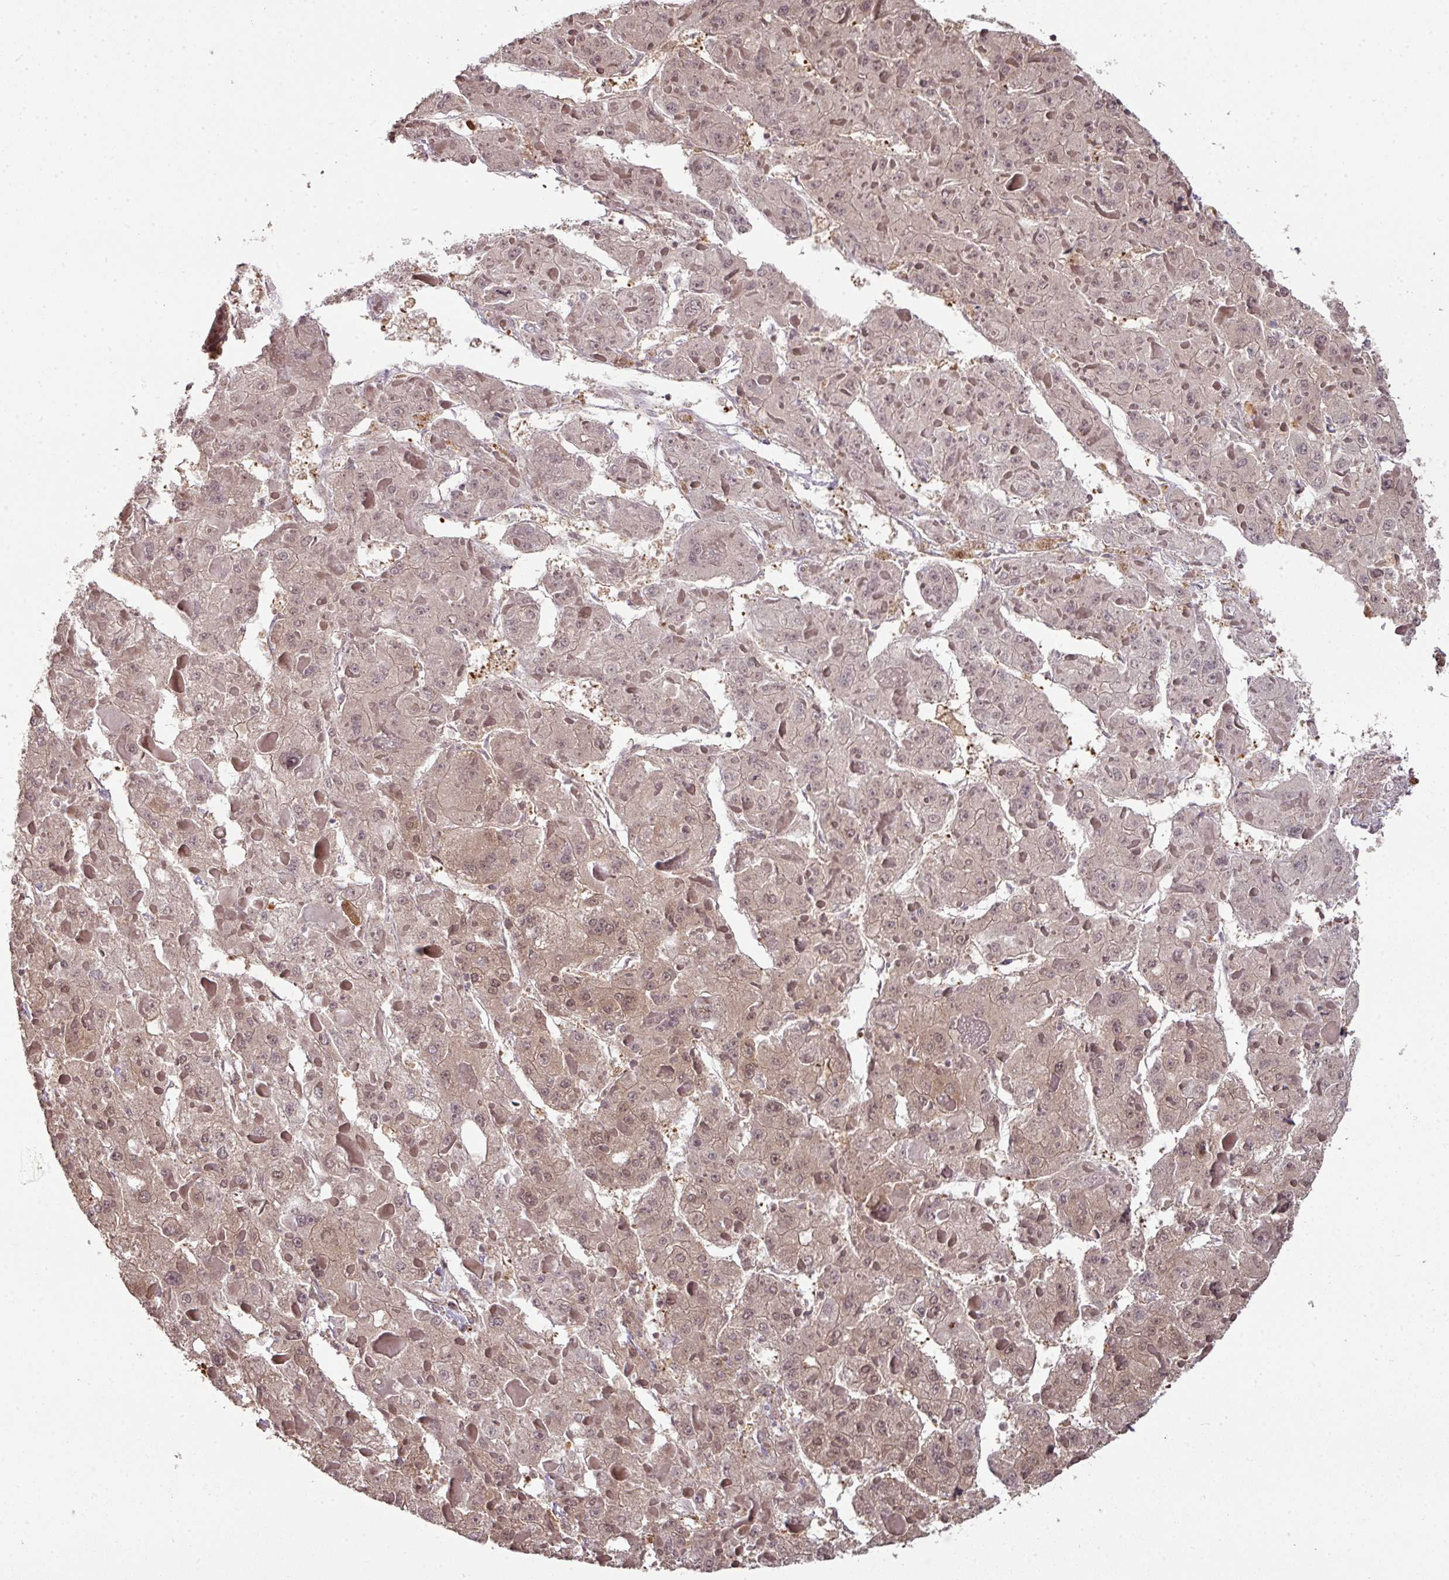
{"staining": {"intensity": "weak", "quantity": ">75%", "location": "cytoplasmic/membranous,nuclear"}, "tissue": "liver cancer", "cell_type": "Tumor cells", "image_type": "cancer", "snomed": [{"axis": "morphology", "description": "Carcinoma, Hepatocellular, NOS"}, {"axis": "topography", "description": "Liver"}], "caption": "There is low levels of weak cytoplasmic/membranous and nuclear positivity in tumor cells of liver cancer, as demonstrated by immunohistochemical staining (brown color).", "gene": "ANKRD18A", "patient": {"sex": "female", "age": 73}}